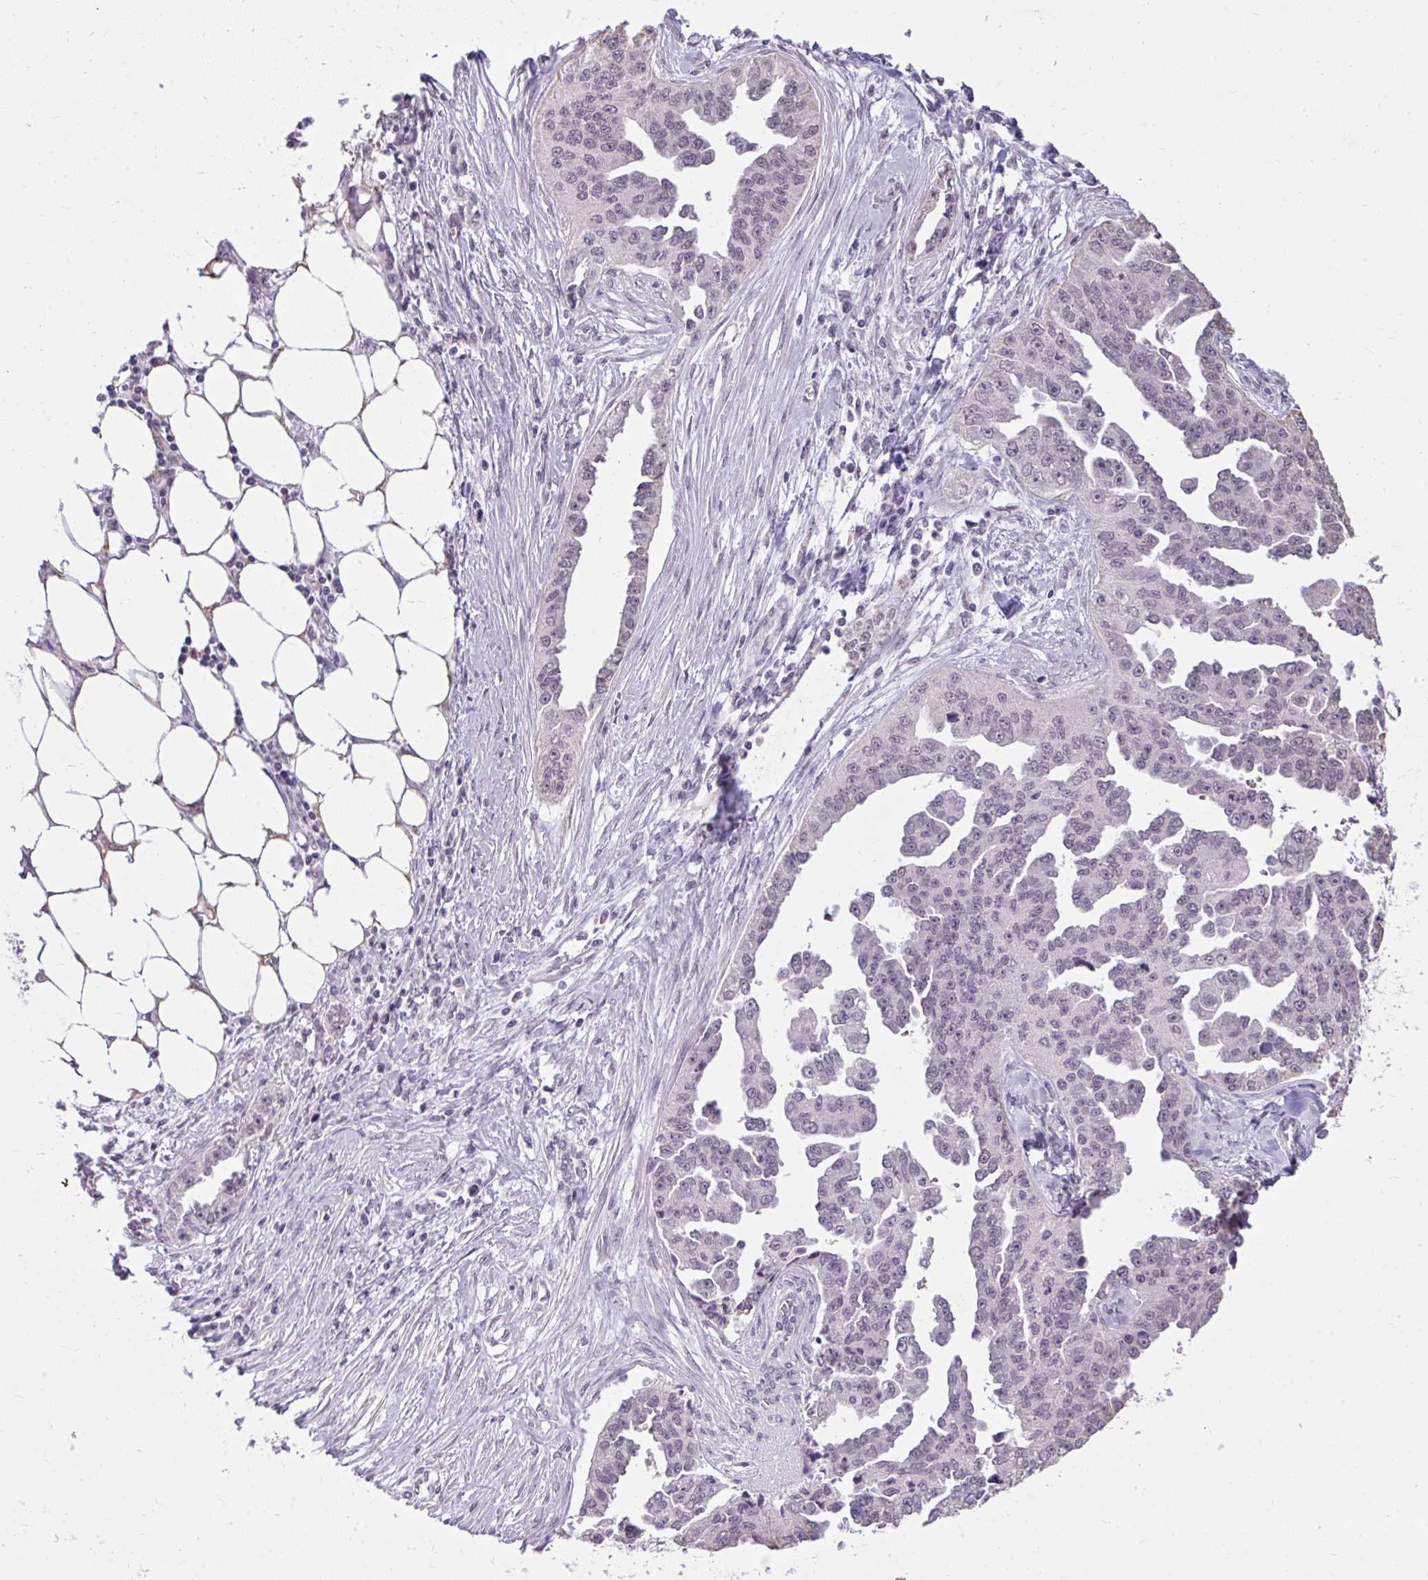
{"staining": {"intensity": "negative", "quantity": "none", "location": "none"}, "tissue": "ovarian cancer", "cell_type": "Tumor cells", "image_type": "cancer", "snomed": [{"axis": "morphology", "description": "Cystadenocarcinoma, serous, NOS"}, {"axis": "topography", "description": "Ovary"}], "caption": "Tumor cells show no significant staining in ovarian cancer.", "gene": "NPPA", "patient": {"sex": "female", "age": 75}}